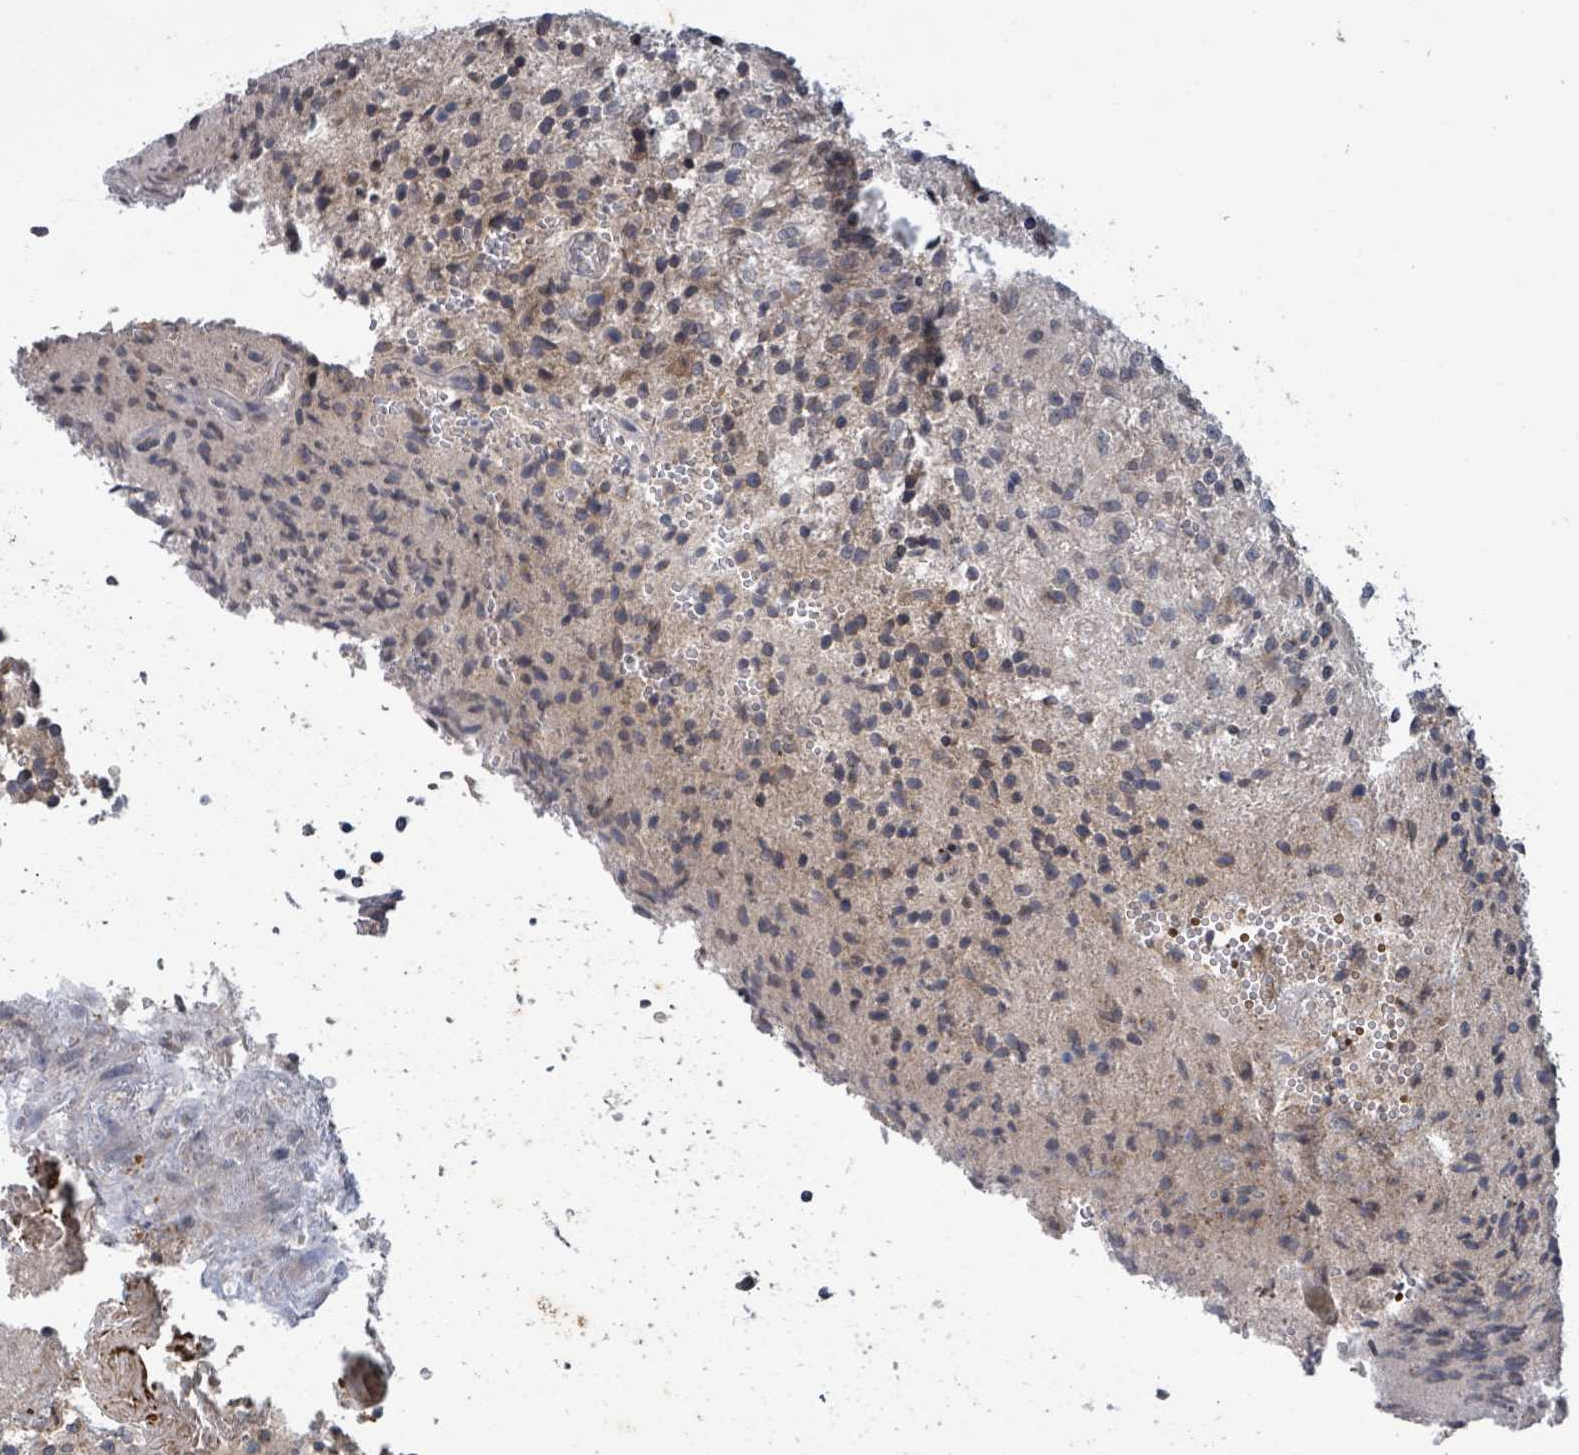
{"staining": {"intensity": "negative", "quantity": "none", "location": "none"}, "tissue": "glioma", "cell_type": "Tumor cells", "image_type": "cancer", "snomed": [{"axis": "morphology", "description": "Normal tissue, NOS"}, {"axis": "morphology", "description": "Glioma, malignant, High grade"}, {"axis": "topography", "description": "Cerebral cortex"}], "caption": "The image reveals no staining of tumor cells in malignant glioma (high-grade).", "gene": "GRM8", "patient": {"sex": "male", "age": 56}}